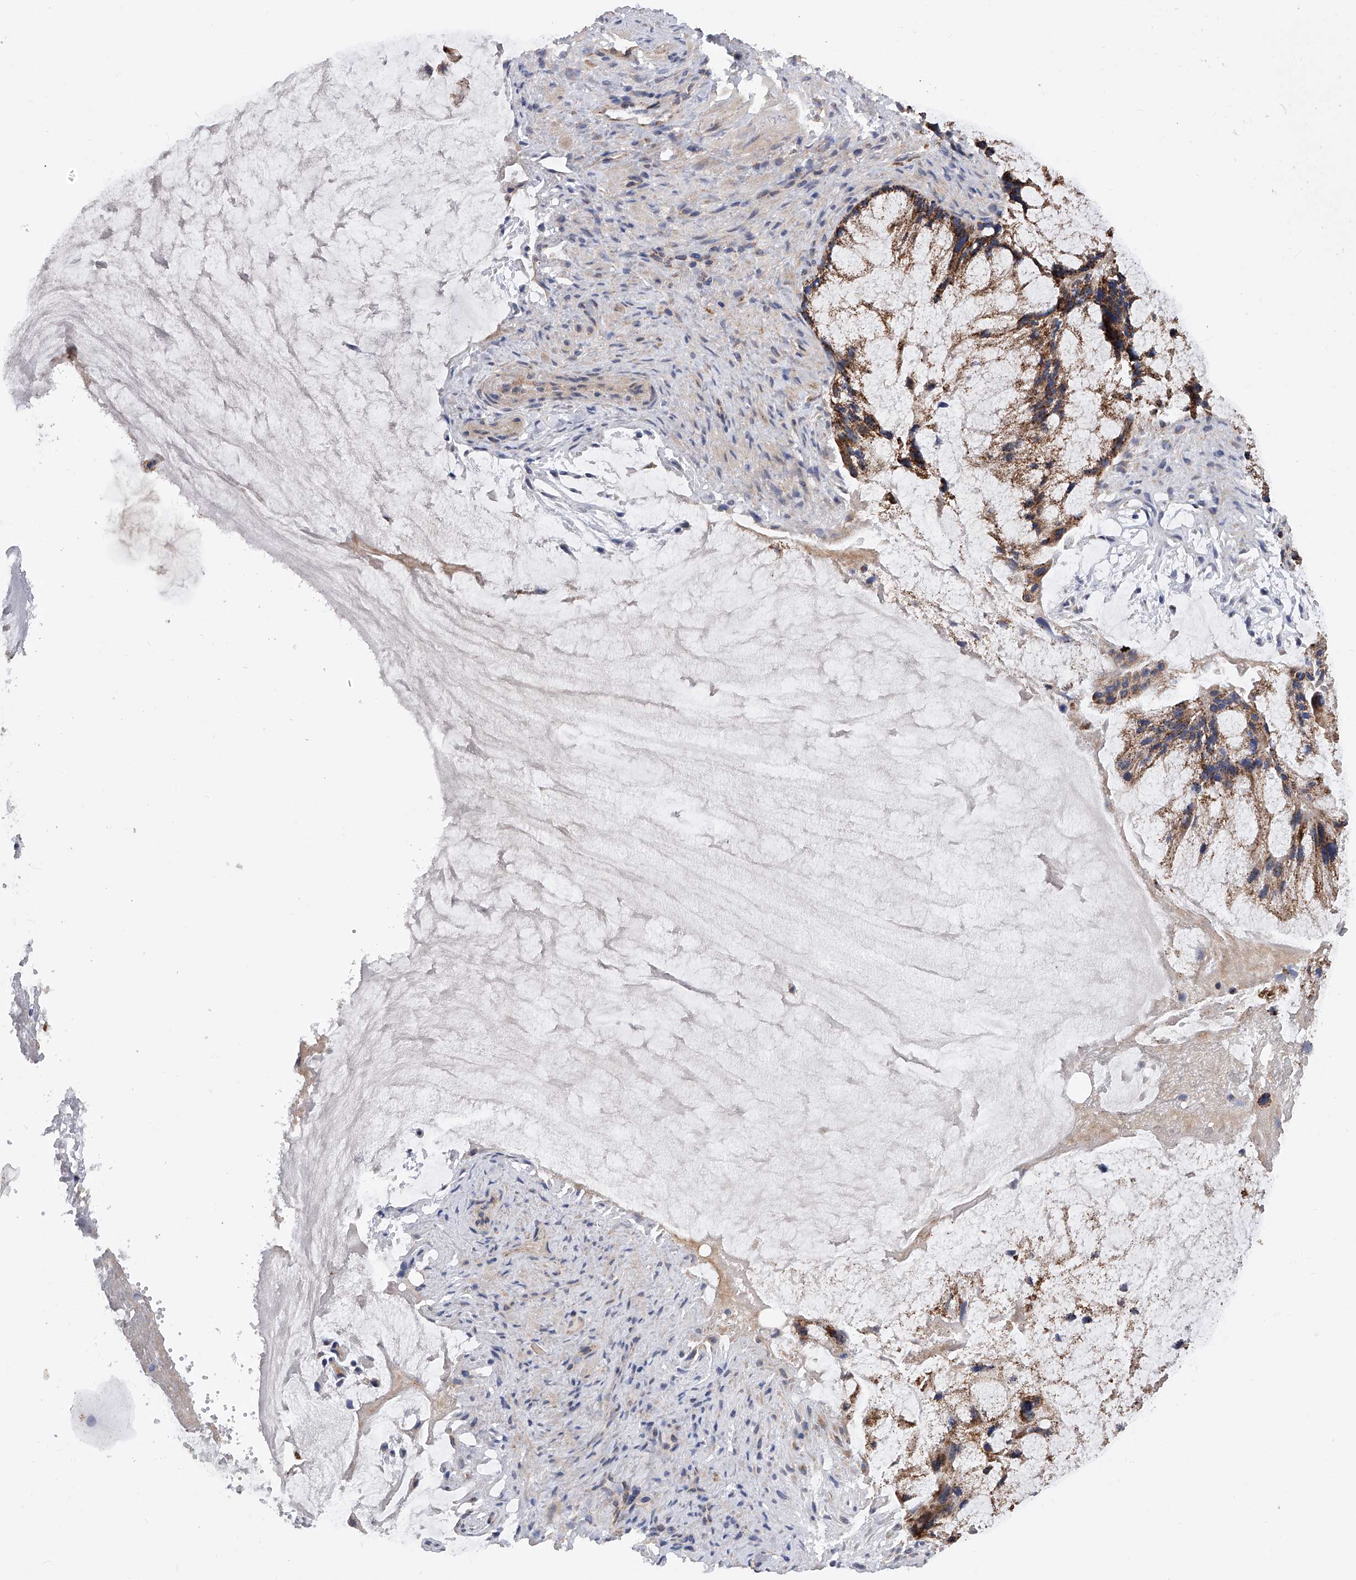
{"staining": {"intensity": "moderate", "quantity": ">75%", "location": "cytoplasmic/membranous"}, "tissue": "ovarian cancer", "cell_type": "Tumor cells", "image_type": "cancer", "snomed": [{"axis": "morphology", "description": "Cystadenocarcinoma, mucinous, NOS"}, {"axis": "topography", "description": "Ovary"}], "caption": "IHC (DAB) staining of human mucinous cystadenocarcinoma (ovarian) displays moderate cytoplasmic/membranous protein positivity in about >75% of tumor cells.", "gene": "PDSS2", "patient": {"sex": "female", "age": 37}}